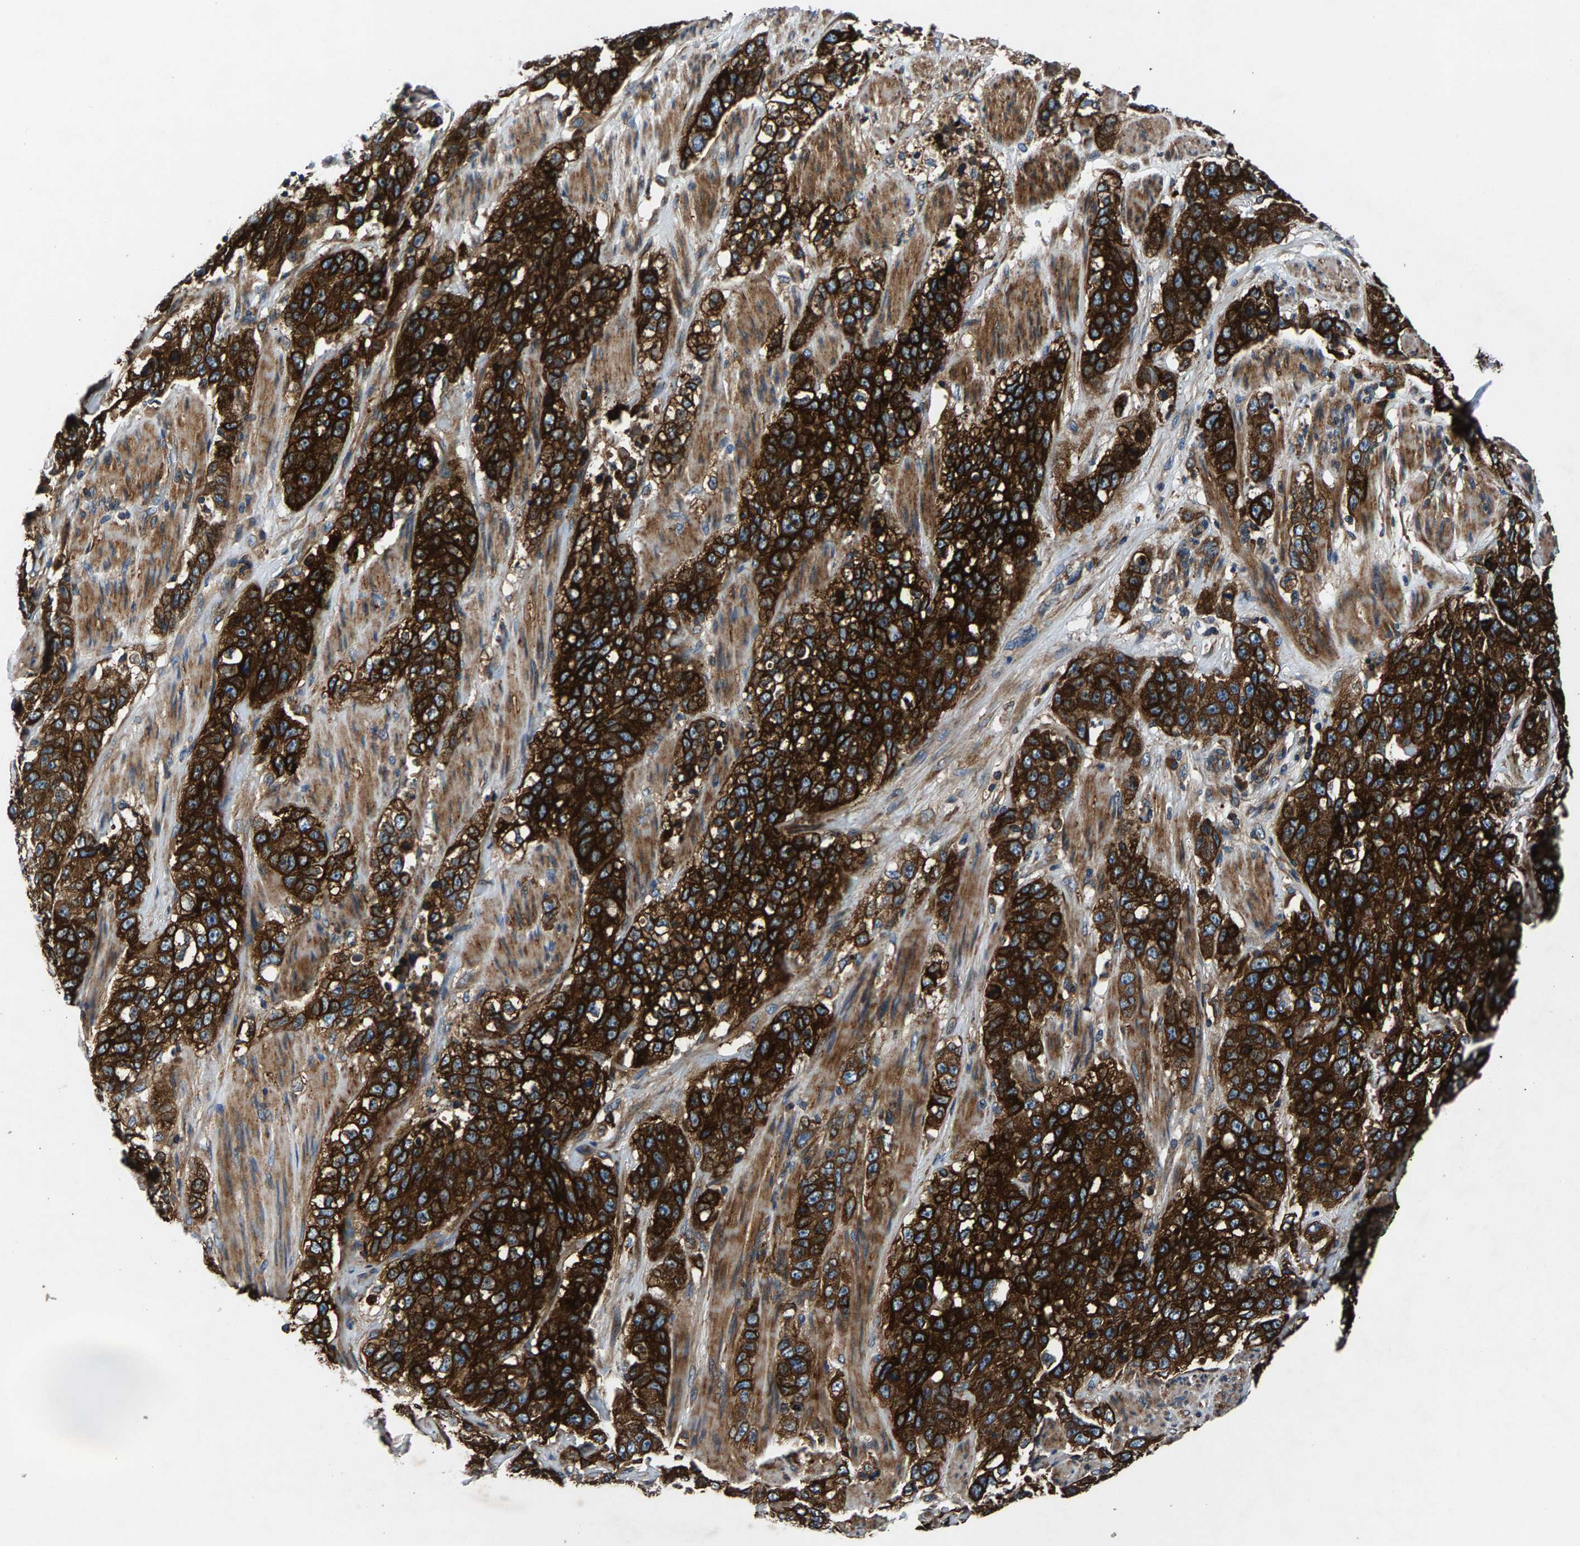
{"staining": {"intensity": "strong", "quantity": ">75%", "location": "cytoplasmic/membranous"}, "tissue": "stomach cancer", "cell_type": "Tumor cells", "image_type": "cancer", "snomed": [{"axis": "morphology", "description": "Adenocarcinoma, NOS"}, {"axis": "topography", "description": "Stomach"}], "caption": "The photomicrograph shows staining of stomach adenocarcinoma, revealing strong cytoplasmic/membranous protein positivity (brown color) within tumor cells.", "gene": "LPCAT1", "patient": {"sex": "male", "age": 48}}